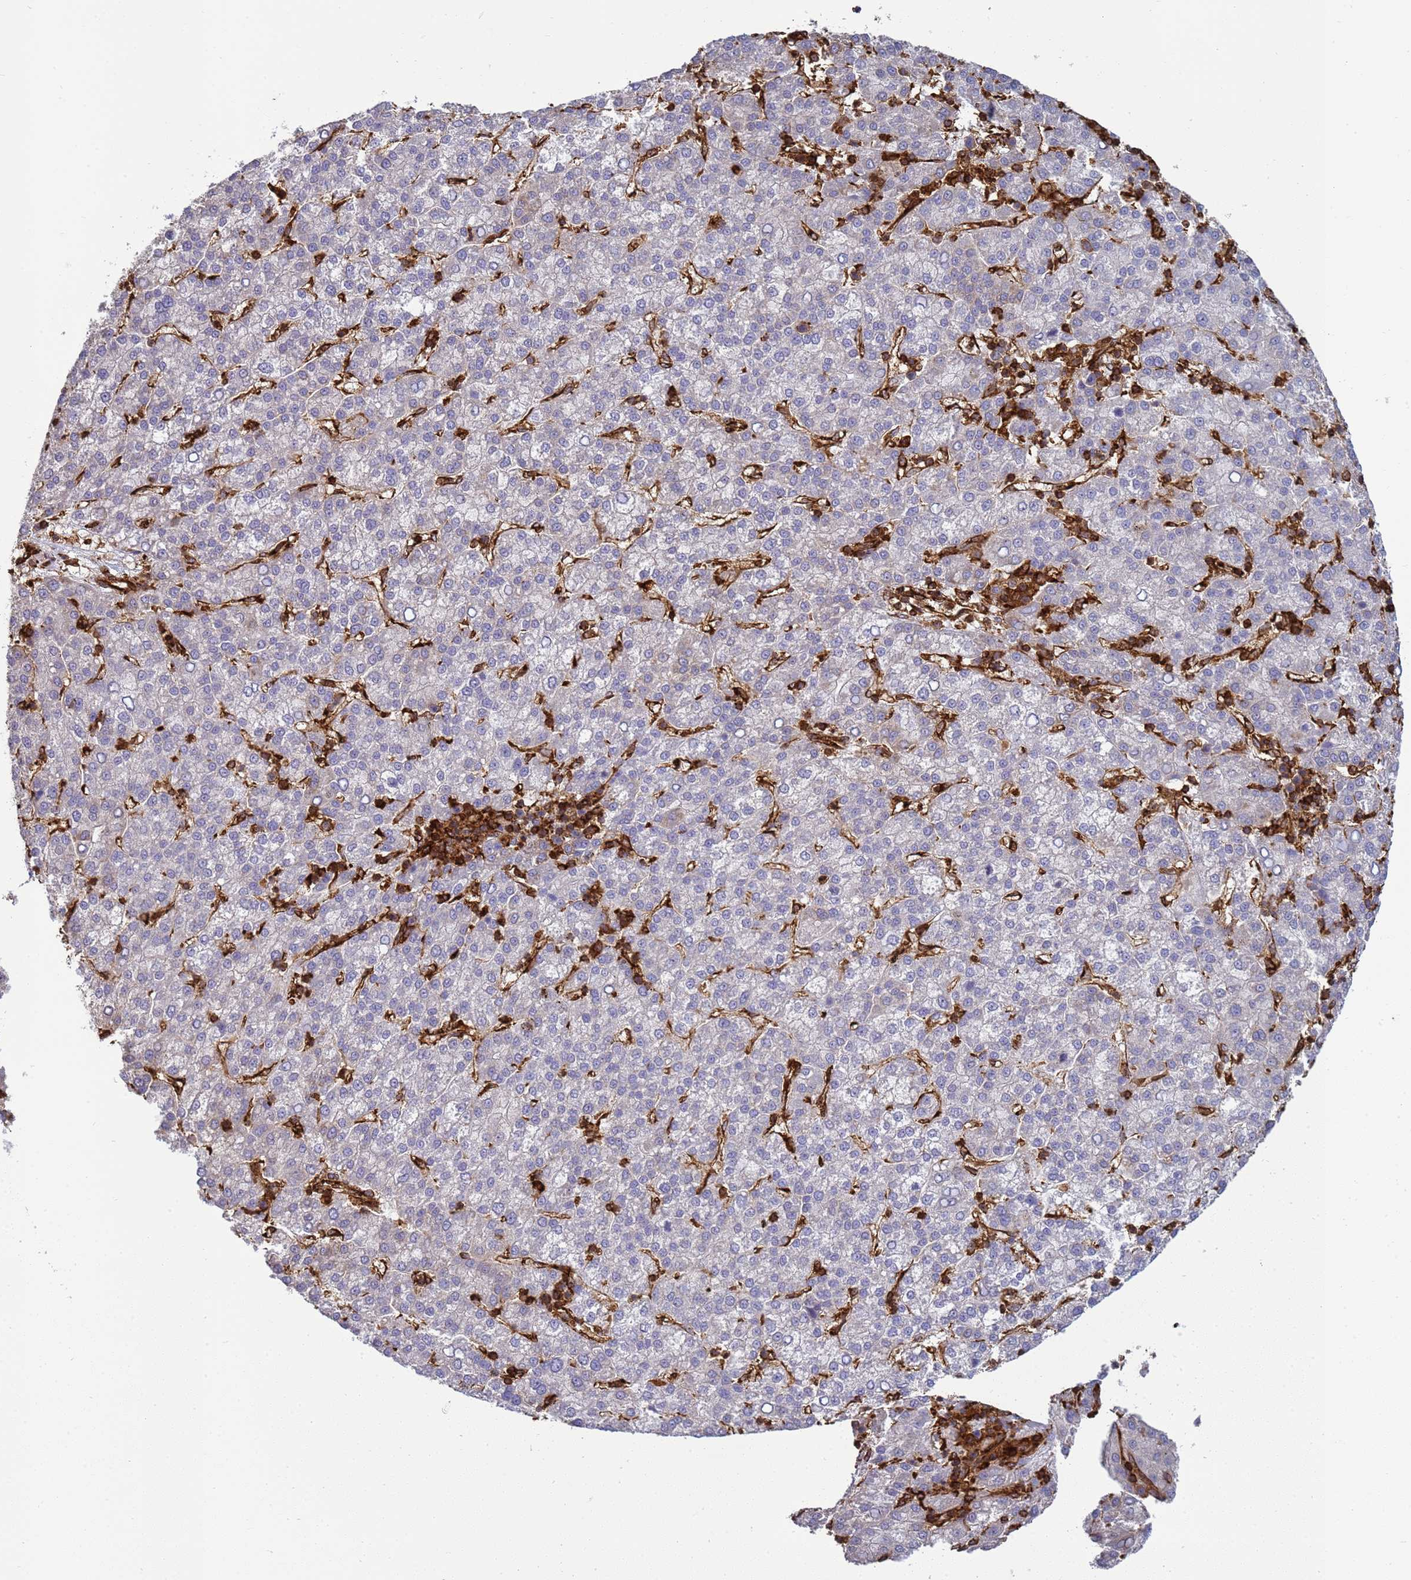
{"staining": {"intensity": "negative", "quantity": "none", "location": "none"}, "tissue": "liver cancer", "cell_type": "Tumor cells", "image_type": "cancer", "snomed": [{"axis": "morphology", "description": "Carcinoma, Hepatocellular, NOS"}, {"axis": "topography", "description": "Liver"}], "caption": "Tumor cells are negative for brown protein staining in liver hepatocellular carcinoma.", "gene": "ZBTB8OS", "patient": {"sex": "female", "age": 58}}